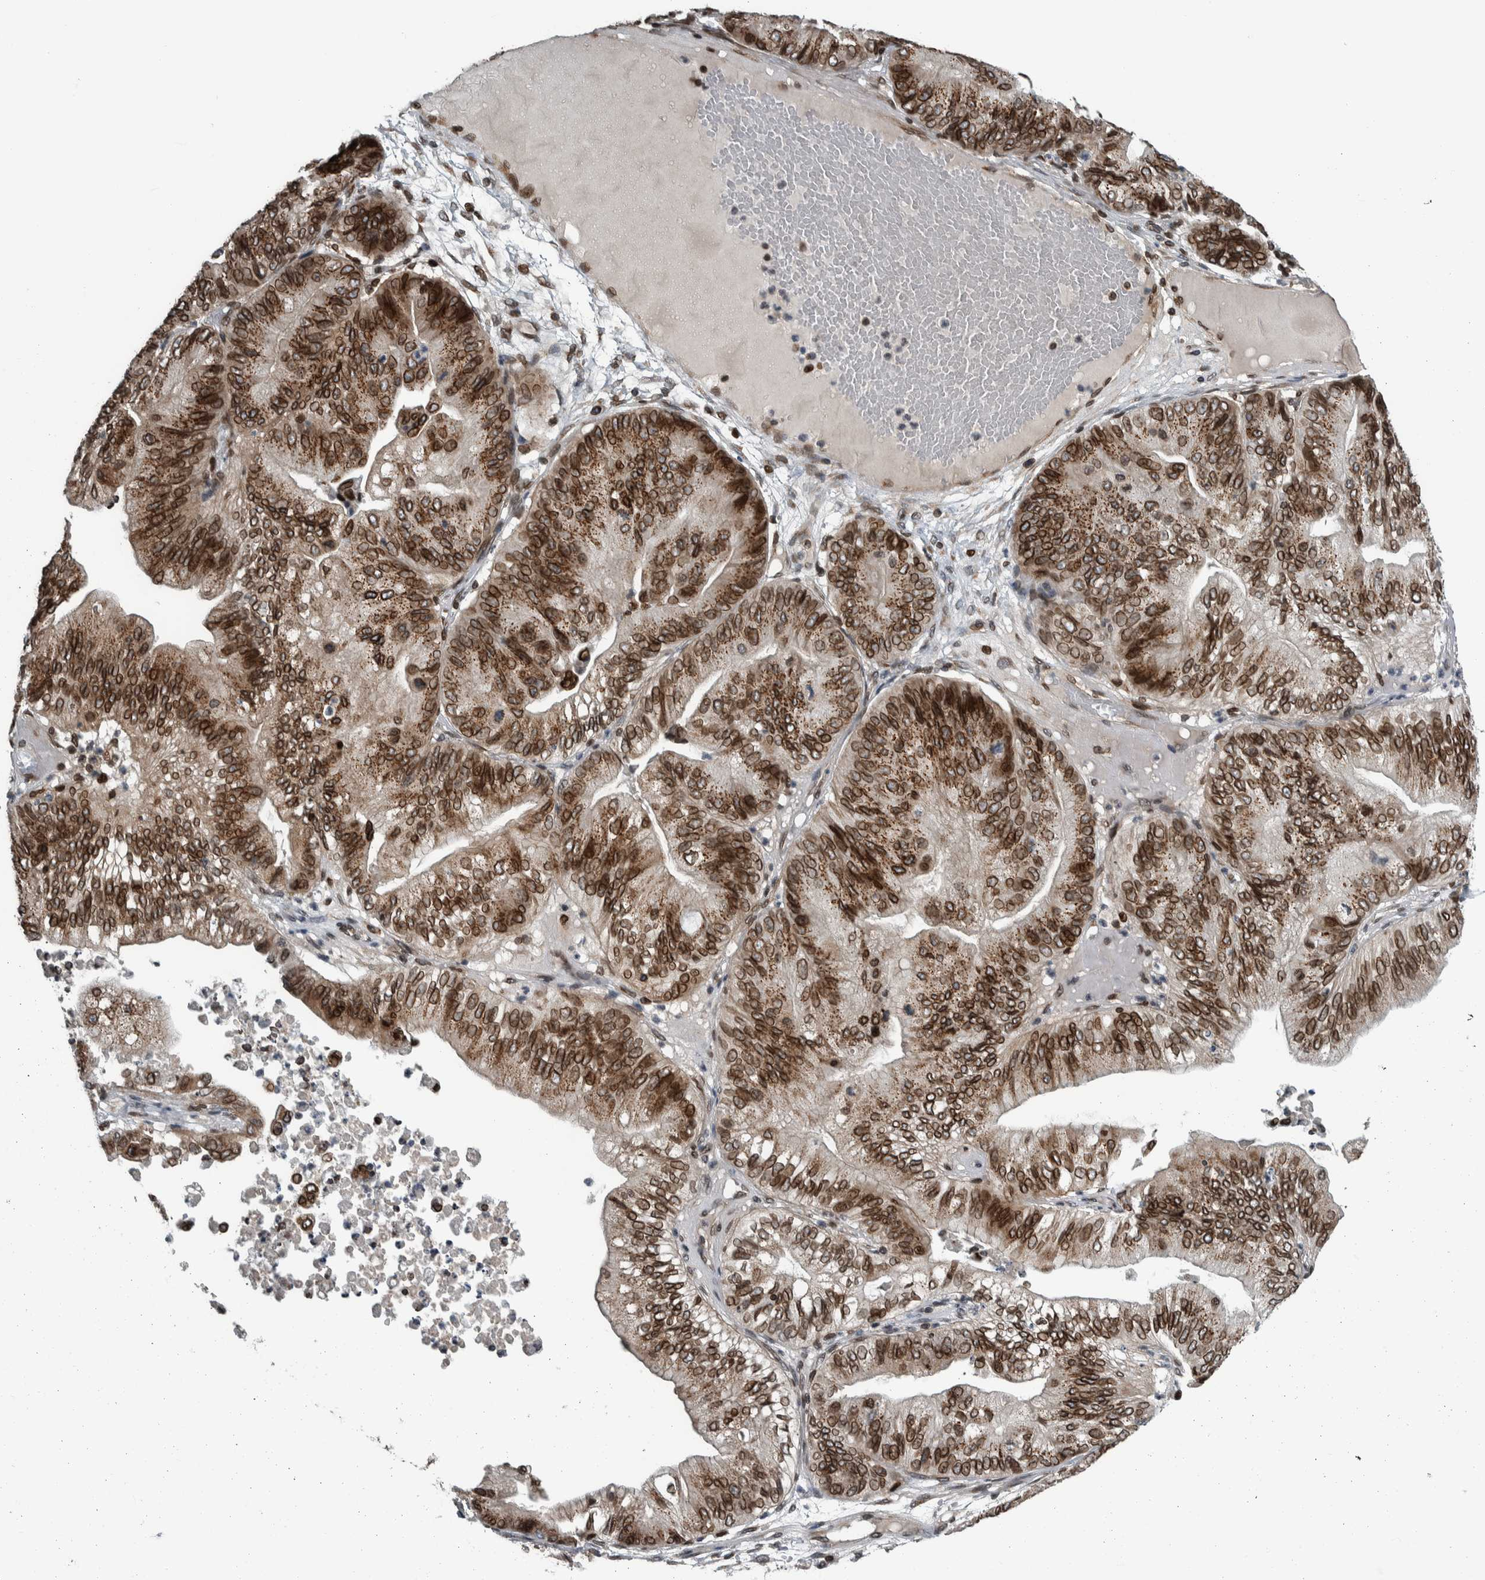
{"staining": {"intensity": "strong", "quantity": ">75%", "location": "cytoplasmic/membranous,nuclear"}, "tissue": "ovarian cancer", "cell_type": "Tumor cells", "image_type": "cancer", "snomed": [{"axis": "morphology", "description": "Cystadenocarcinoma, mucinous, NOS"}, {"axis": "topography", "description": "Ovary"}], "caption": "This histopathology image demonstrates immunohistochemistry (IHC) staining of mucinous cystadenocarcinoma (ovarian), with high strong cytoplasmic/membranous and nuclear staining in approximately >75% of tumor cells.", "gene": "FAM135B", "patient": {"sex": "female", "age": 61}}